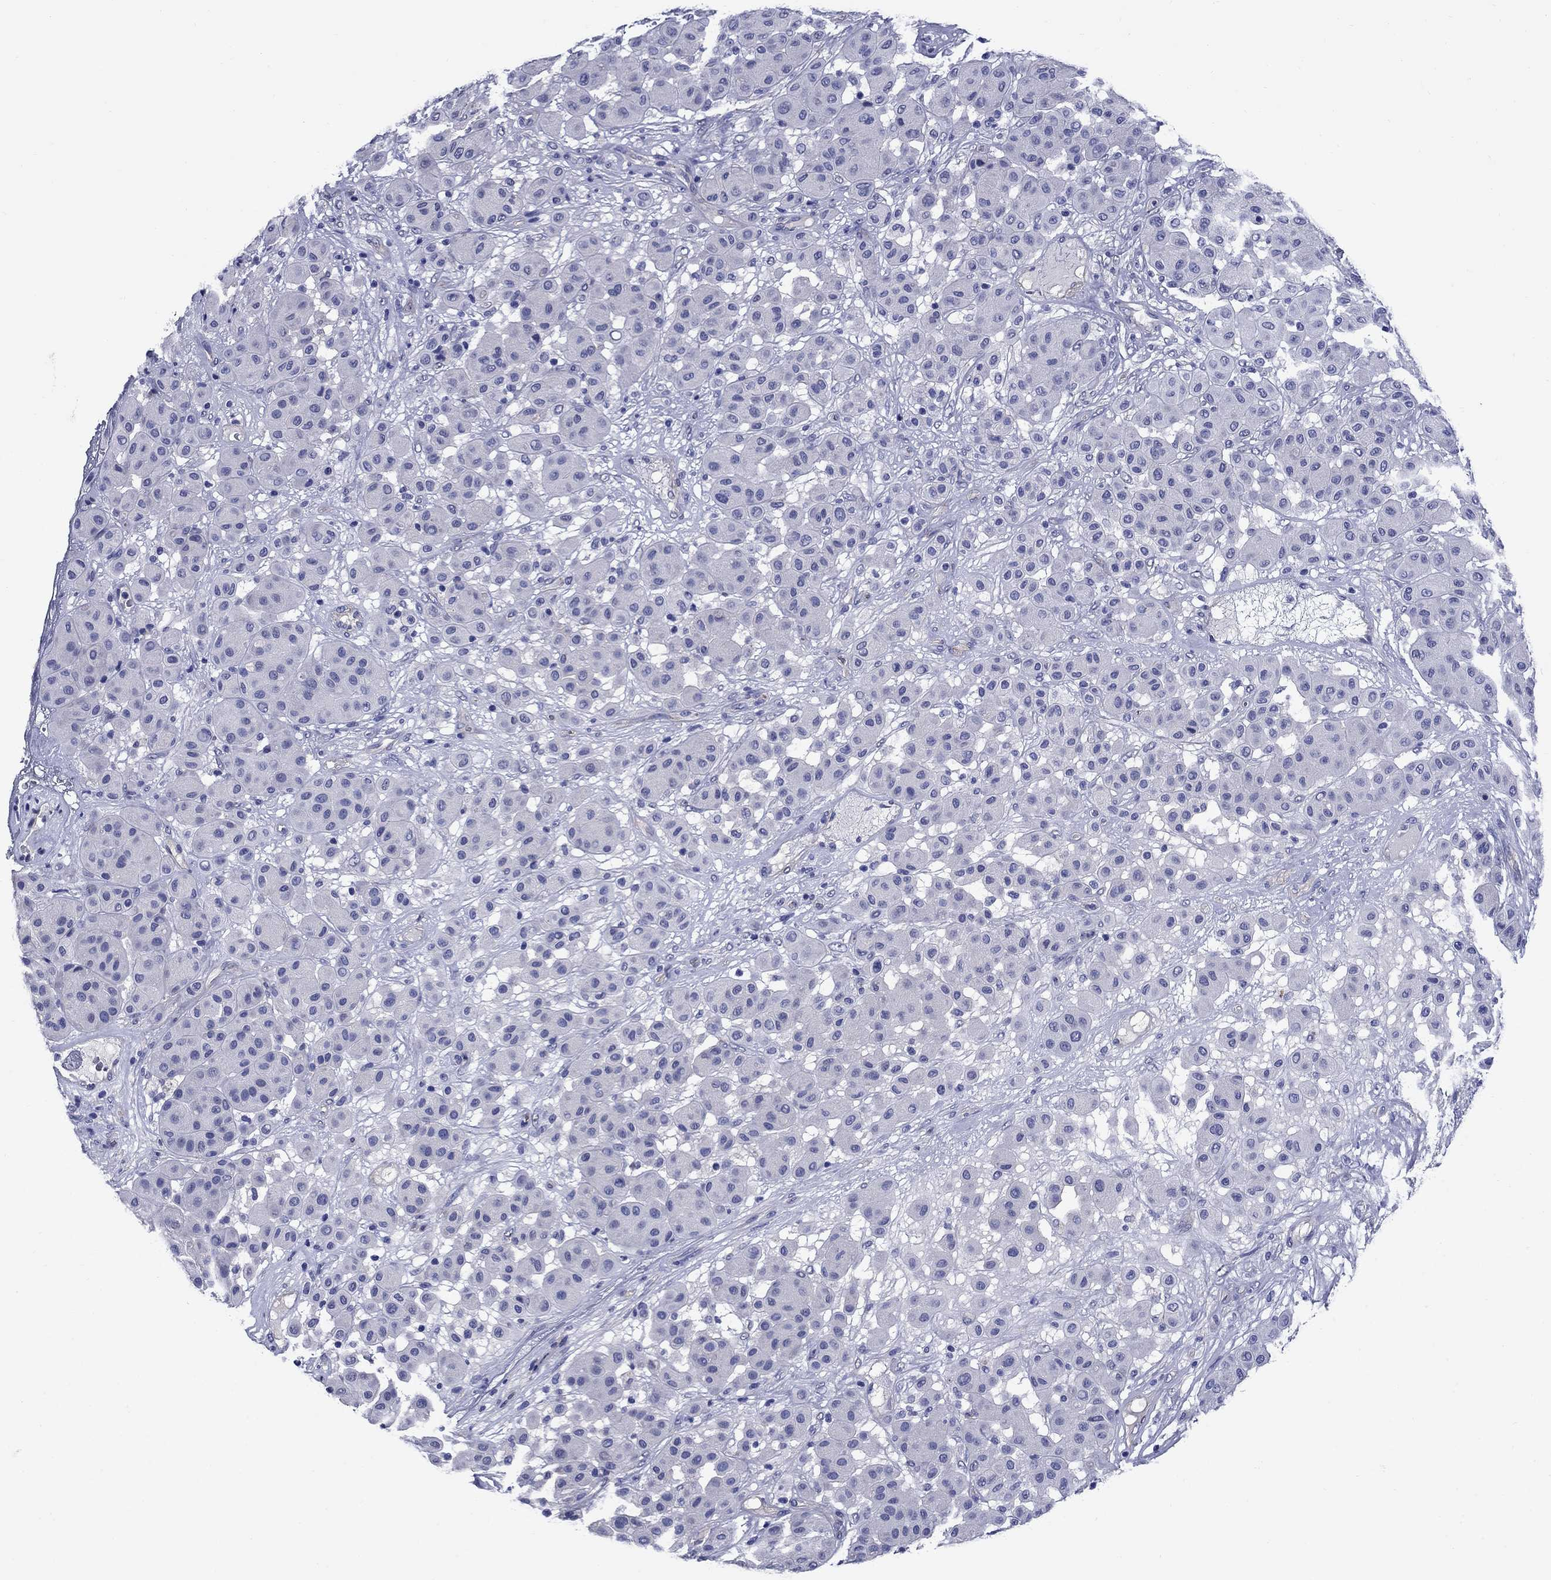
{"staining": {"intensity": "negative", "quantity": "none", "location": "none"}, "tissue": "melanoma", "cell_type": "Tumor cells", "image_type": "cancer", "snomed": [{"axis": "morphology", "description": "Malignant melanoma, Metastatic site"}, {"axis": "topography", "description": "Smooth muscle"}], "caption": "This is a histopathology image of immunohistochemistry staining of malignant melanoma (metastatic site), which shows no expression in tumor cells.", "gene": "SMCP", "patient": {"sex": "male", "age": 41}}